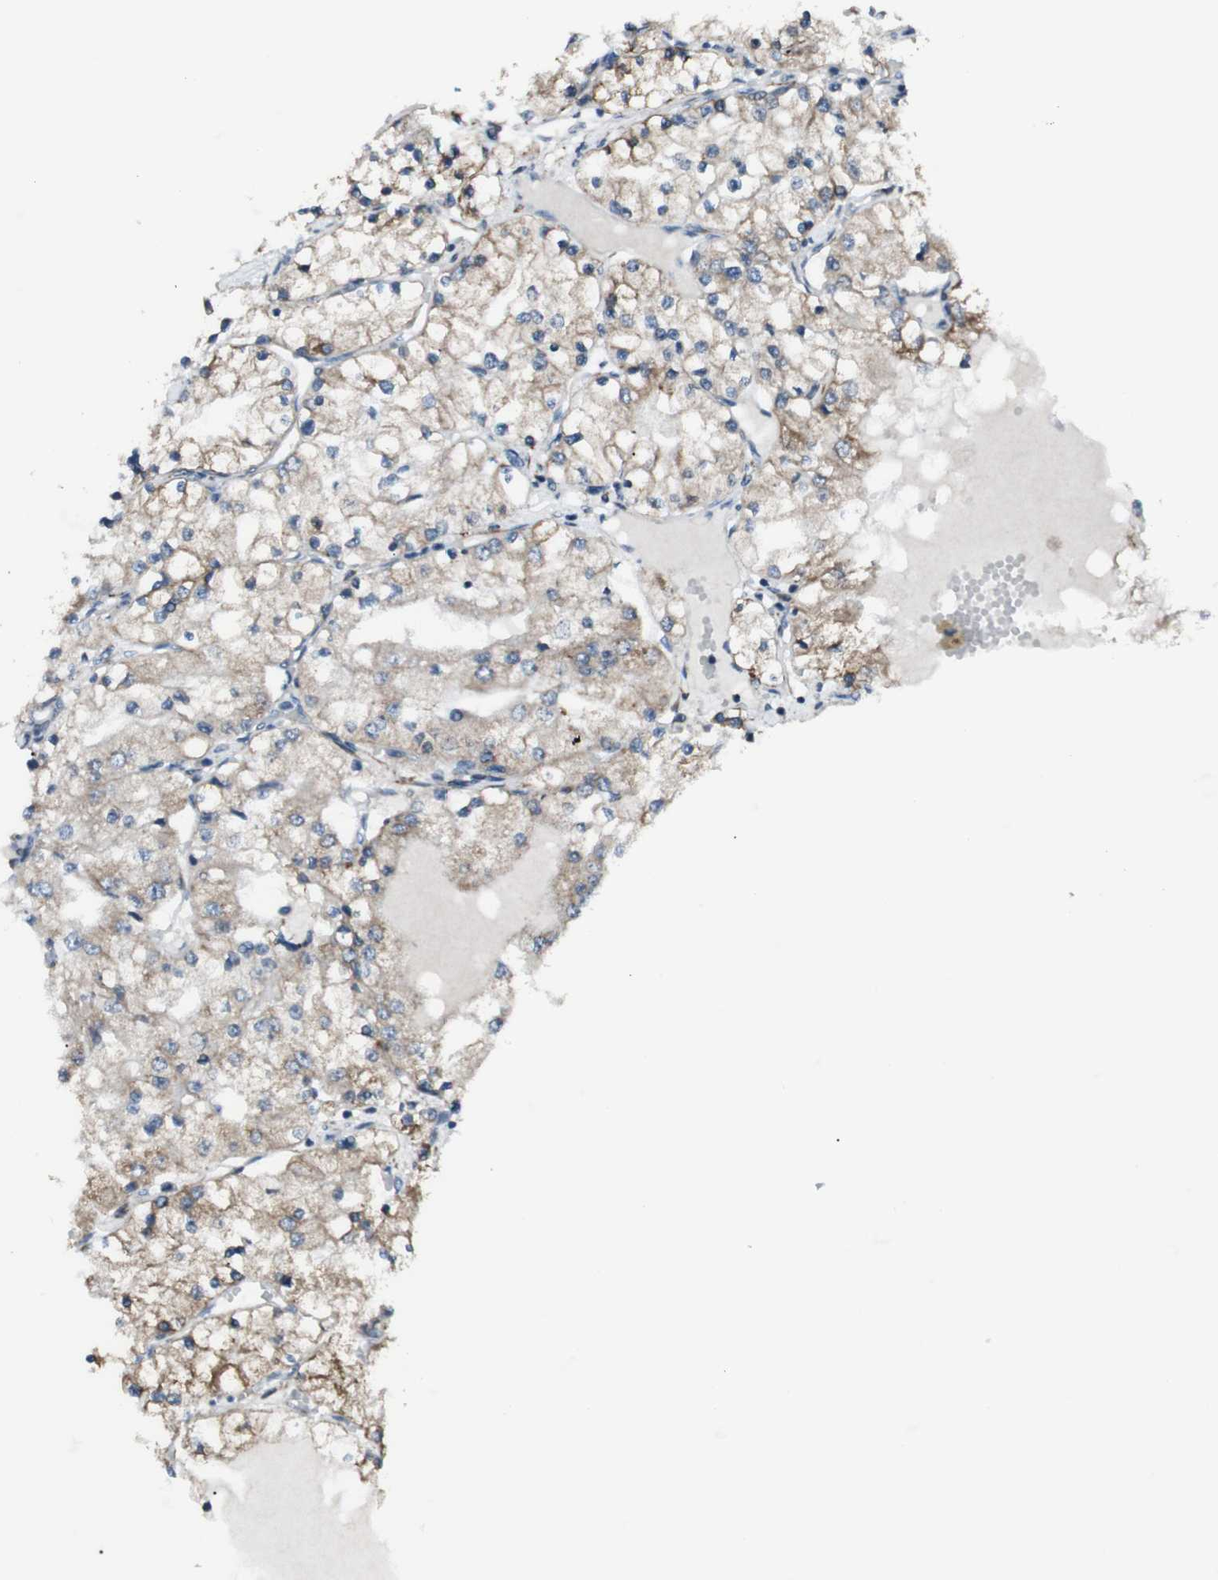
{"staining": {"intensity": "weak", "quantity": "25%-75%", "location": "cytoplasmic/membranous"}, "tissue": "renal cancer", "cell_type": "Tumor cells", "image_type": "cancer", "snomed": [{"axis": "morphology", "description": "Adenocarcinoma, NOS"}, {"axis": "topography", "description": "Kidney"}], "caption": "Human renal cancer stained with a protein marker shows weak staining in tumor cells.", "gene": "LNPK", "patient": {"sex": "male", "age": 68}}